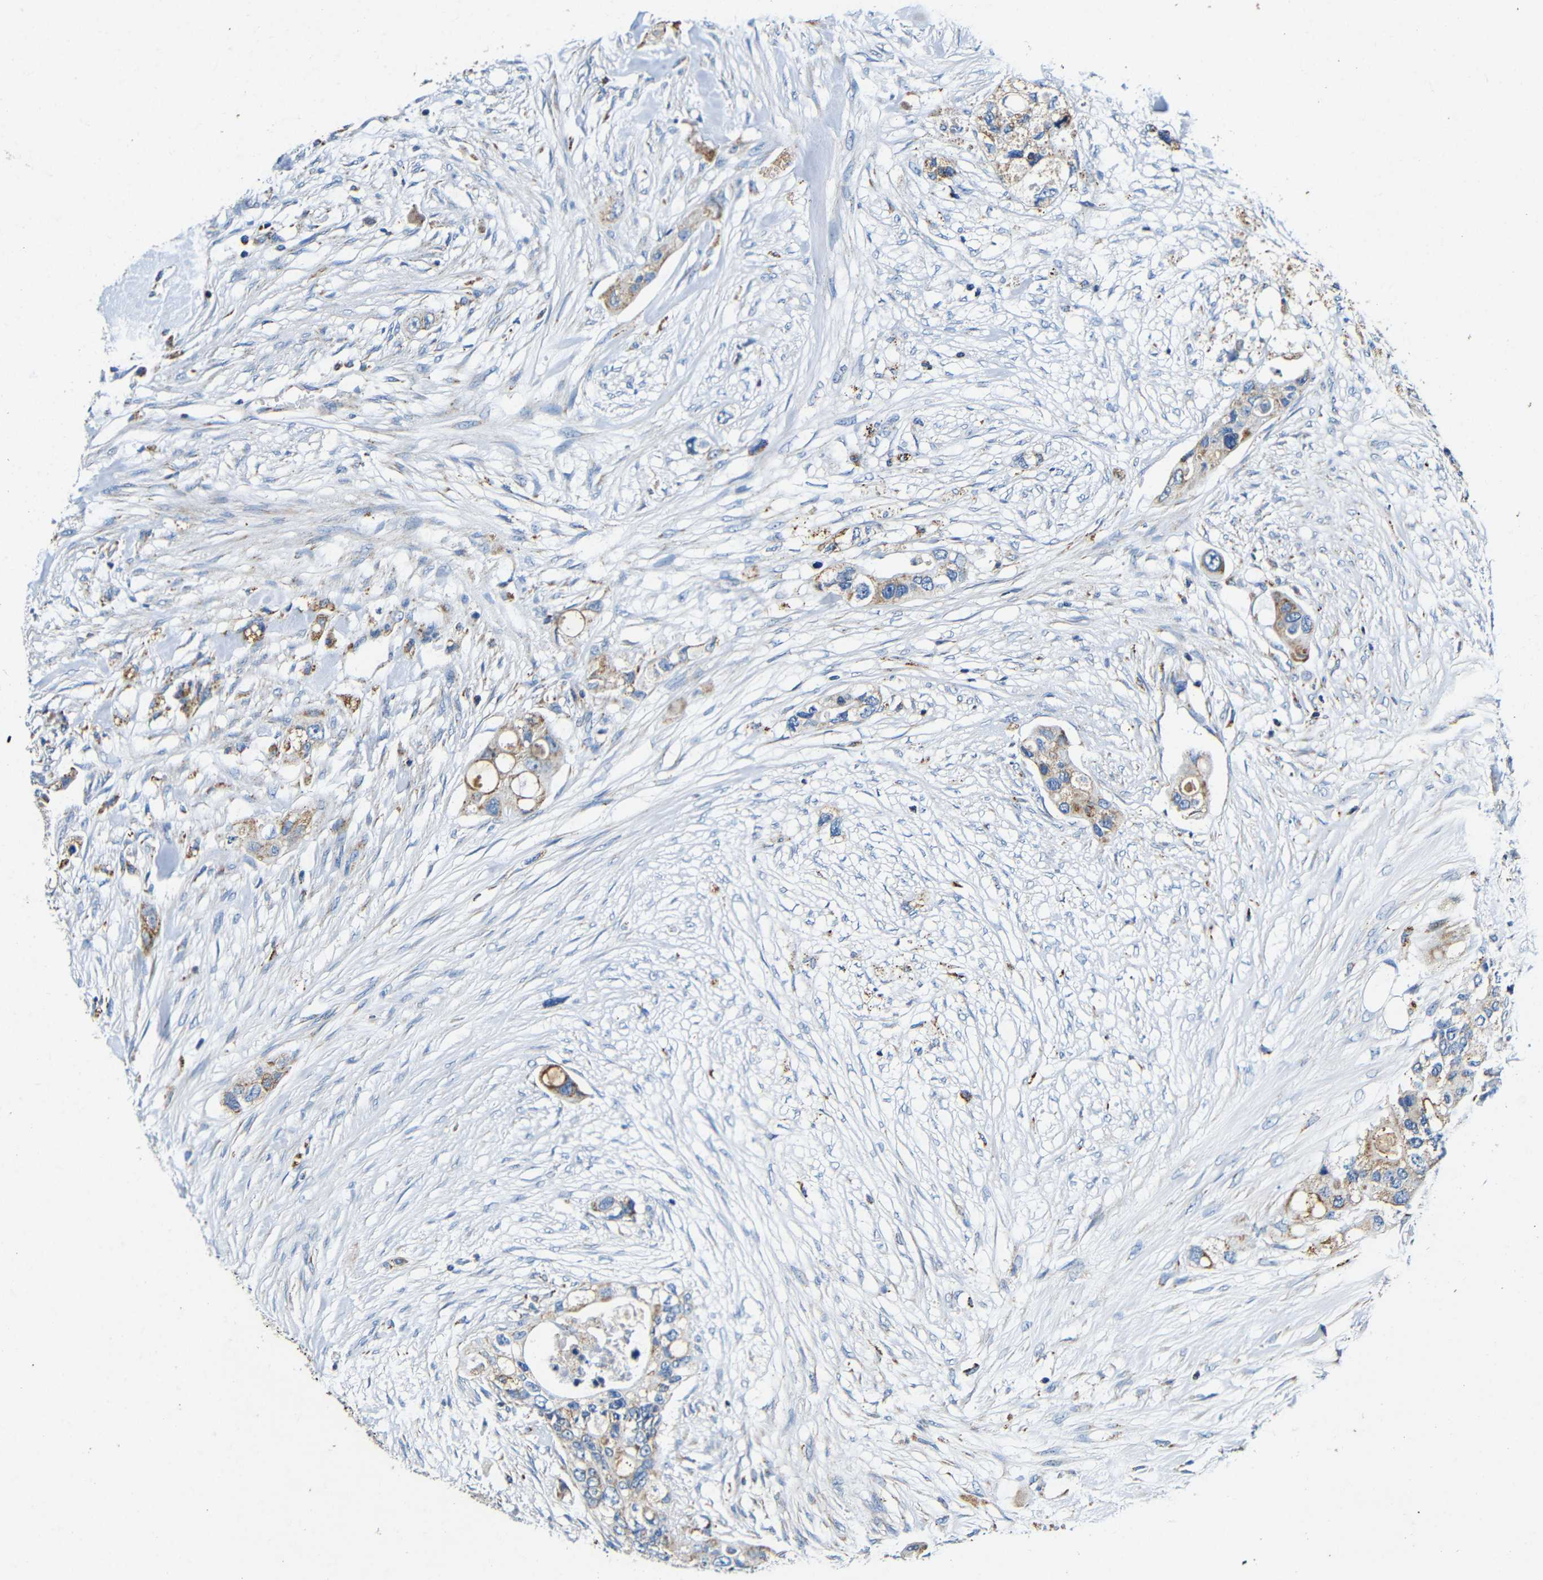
{"staining": {"intensity": "weak", "quantity": ">75%", "location": "cytoplasmic/membranous"}, "tissue": "colorectal cancer", "cell_type": "Tumor cells", "image_type": "cancer", "snomed": [{"axis": "morphology", "description": "Adenocarcinoma, NOS"}, {"axis": "topography", "description": "Rectum"}], "caption": "DAB (3,3'-diaminobenzidine) immunohistochemical staining of colorectal cancer (adenocarcinoma) displays weak cytoplasmic/membranous protein positivity in approximately >75% of tumor cells.", "gene": "GALNT18", "patient": {"sex": "female", "age": 98}}